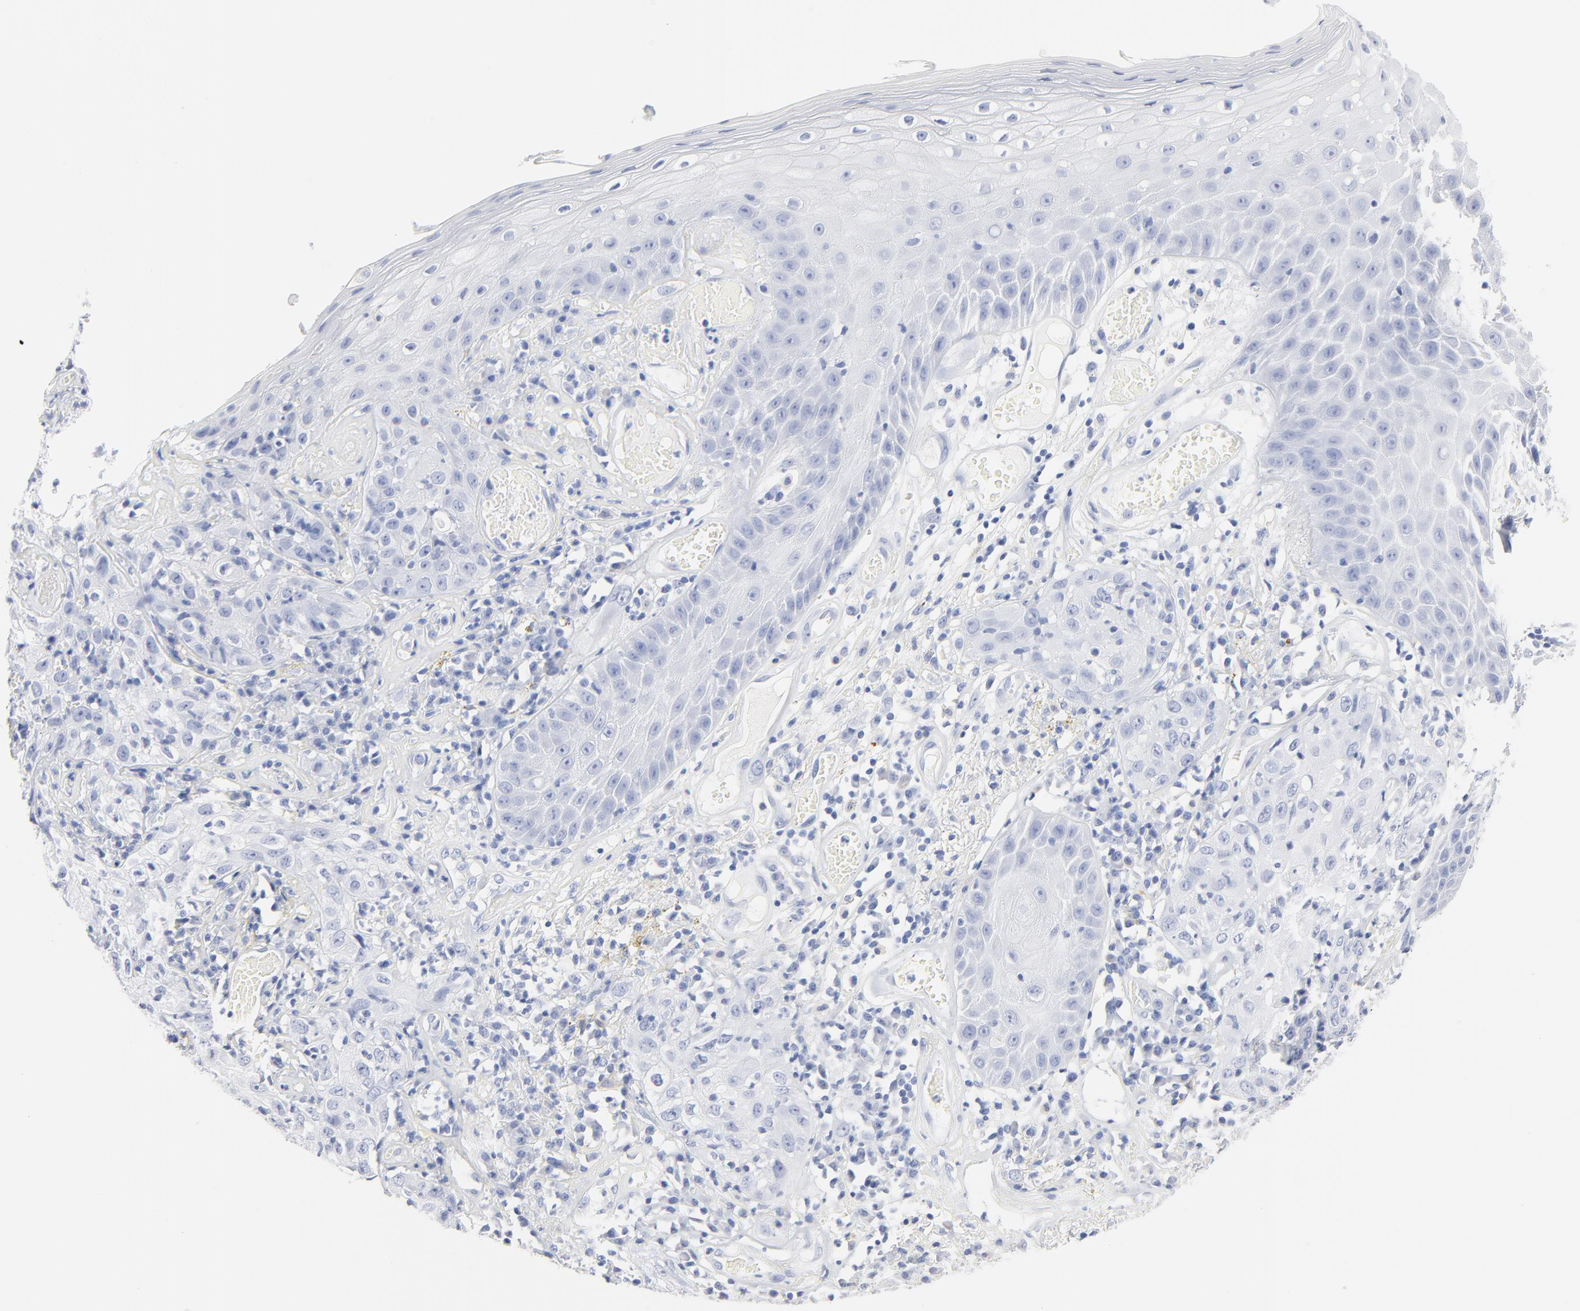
{"staining": {"intensity": "negative", "quantity": "none", "location": "none"}, "tissue": "skin cancer", "cell_type": "Tumor cells", "image_type": "cancer", "snomed": [{"axis": "morphology", "description": "Squamous cell carcinoma, NOS"}, {"axis": "topography", "description": "Skin"}], "caption": "This is an immunohistochemistry (IHC) micrograph of human squamous cell carcinoma (skin). There is no positivity in tumor cells.", "gene": "AGTR1", "patient": {"sex": "male", "age": 65}}